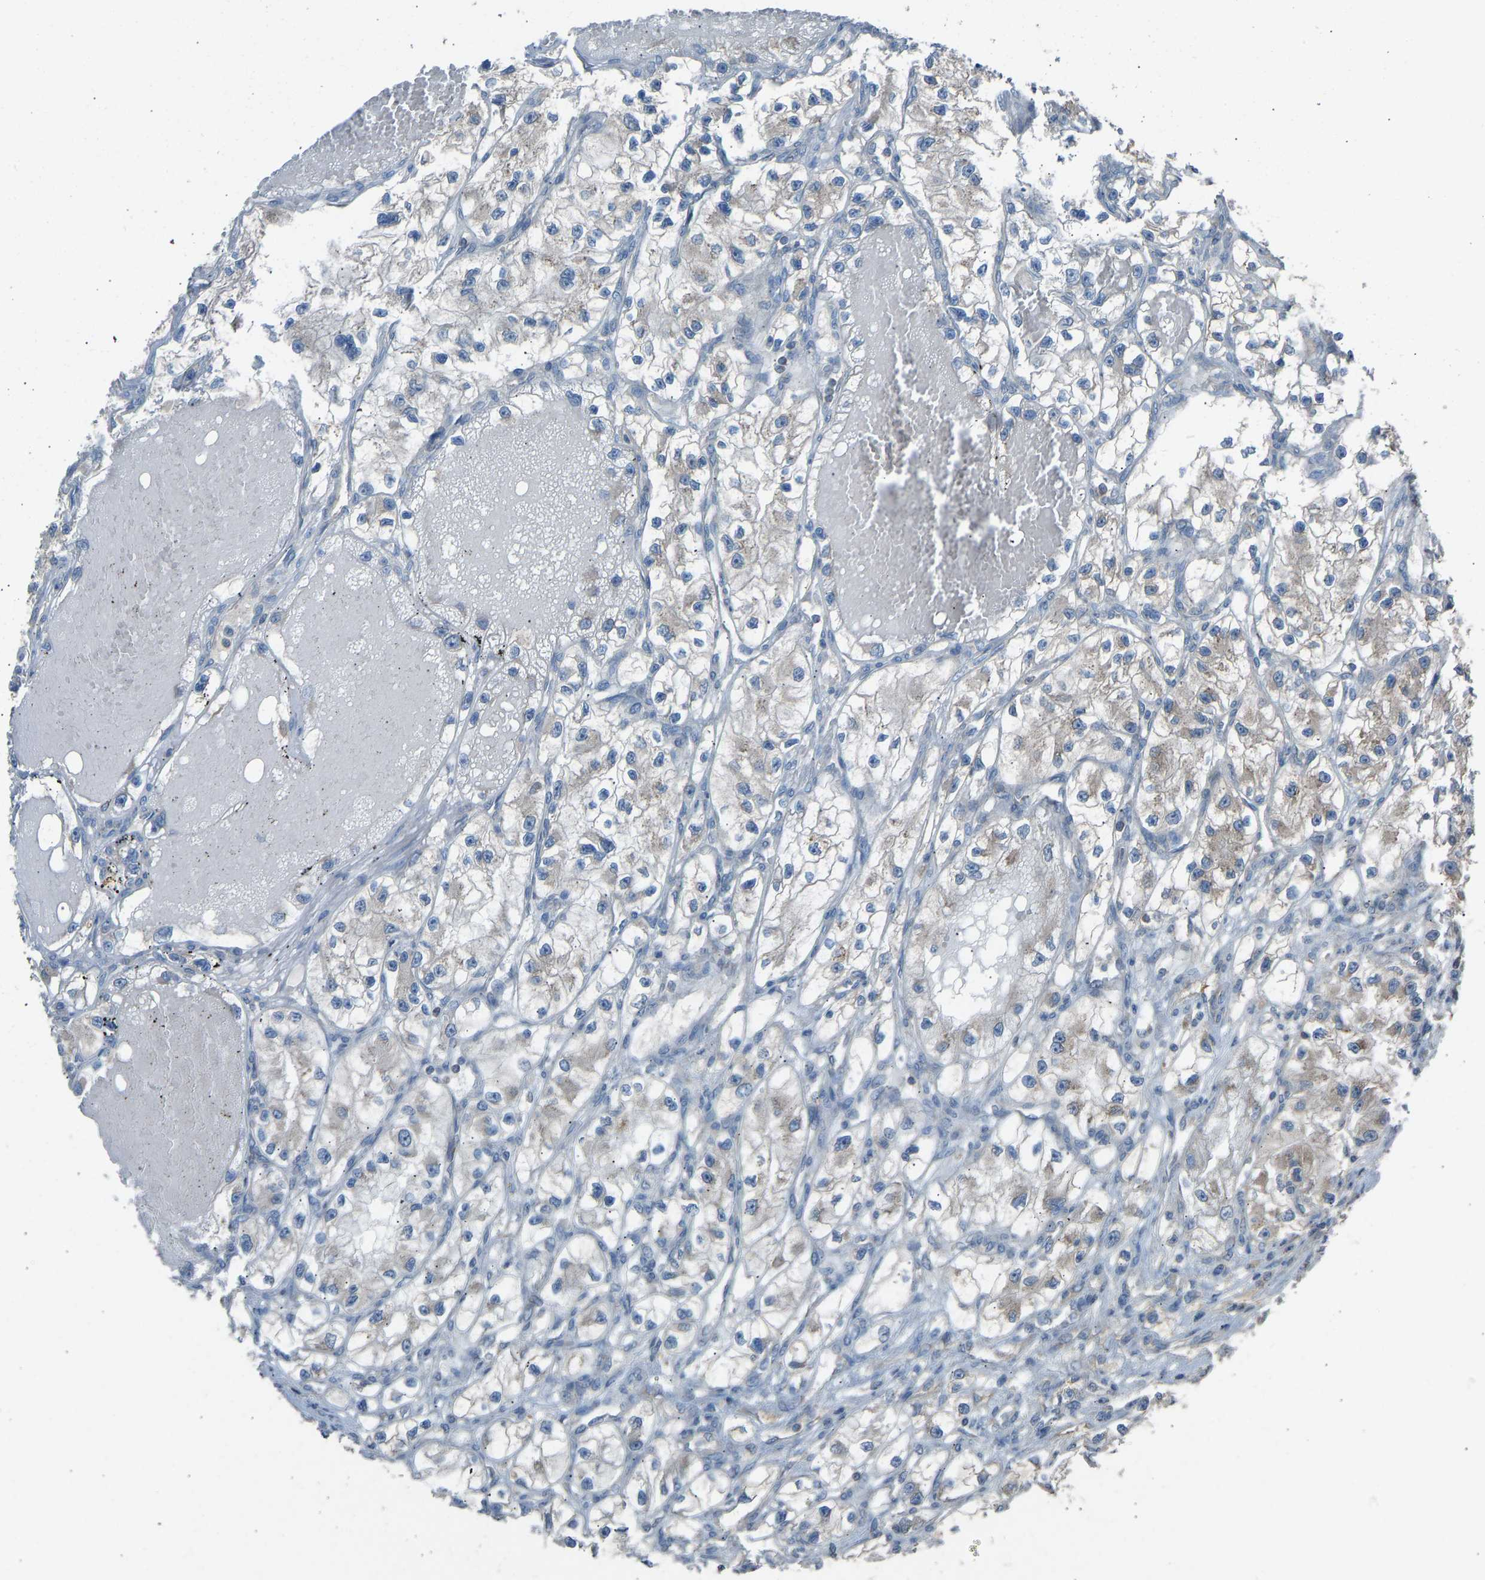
{"staining": {"intensity": "weak", "quantity": "<25%", "location": "cytoplasmic/membranous"}, "tissue": "renal cancer", "cell_type": "Tumor cells", "image_type": "cancer", "snomed": [{"axis": "morphology", "description": "Adenocarcinoma, NOS"}, {"axis": "topography", "description": "Kidney"}], "caption": "High power microscopy histopathology image of an immunohistochemistry photomicrograph of renal cancer, revealing no significant expression in tumor cells. (DAB (3,3'-diaminobenzidine) immunohistochemistry with hematoxylin counter stain).", "gene": "TGFBR3", "patient": {"sex": "female", "age": 57}}